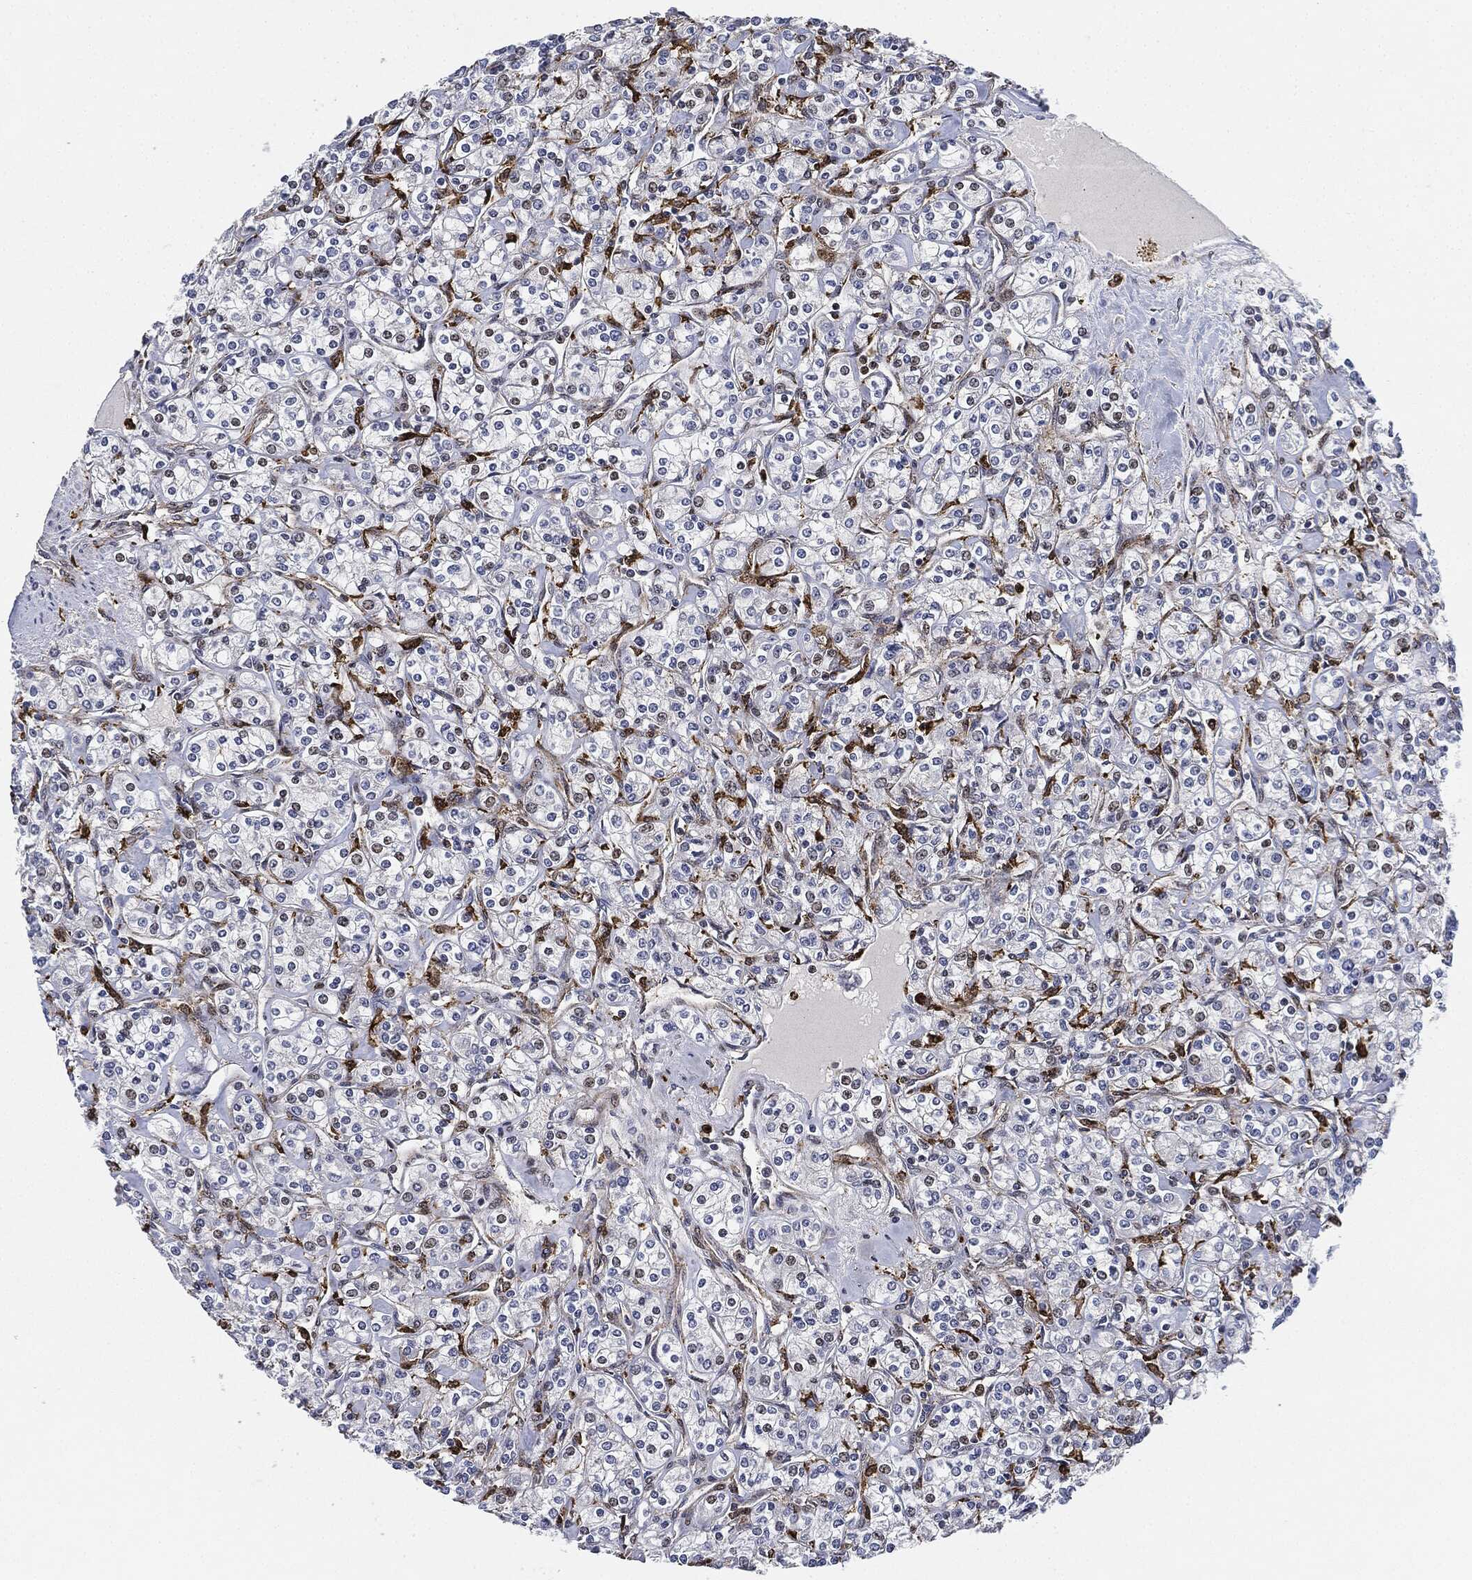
{"staining": {"intensity": "negative", "quantity": "none", "location": "none"}, "tissue": "renal cancer", "cell_type": "Tumor cells", "image_type": "cancer", "snomed": [{"axis": "morphology", "description": "Adenocarcinoma, NOS"}, {"axis": "topography", "description": "Kidney"}], "caption": "Immunohistochemical staining of human renal adenocarcinoma reveals no significant positivity in tumor cells. (IHC, brightfield microscopy, high magnification).", "gene": "NANOS3", "patient": {"sex": "male", "age": 77}}